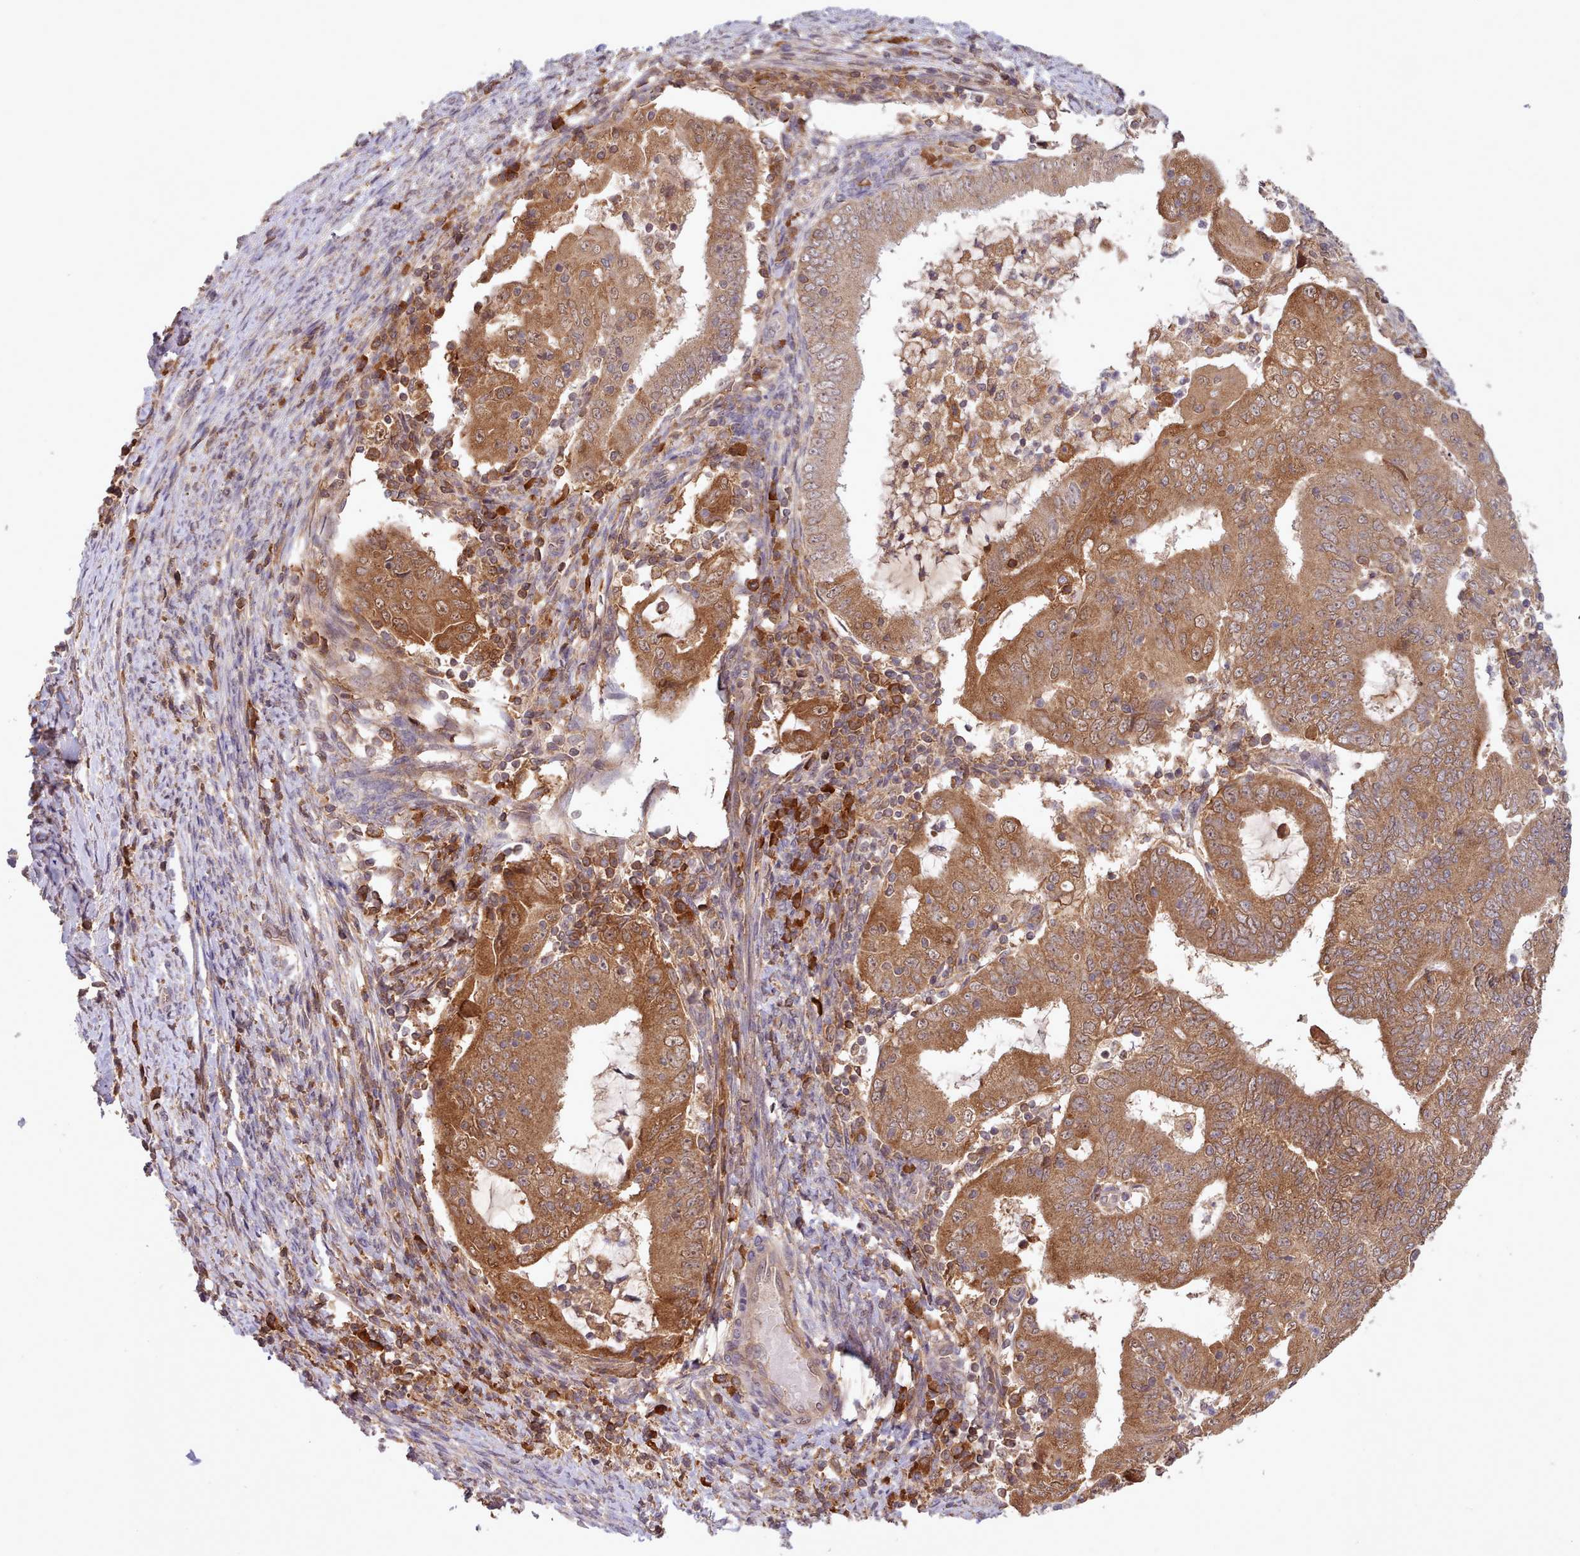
{"staining": {"intensity": "moderate", "quantity": ">75%", "location": "cytoplasmic/membranous"}, "tissue": "endometrial cancer", "cell_type": "Tumor cells", "image_type": "cancer", "snomed": [{"axis": "morphology", "description": "Adenocarcinoma, NOS"}, {"axis": "topography", "description": "Endometrium"}], "caption": "The histopathology image exhibits a brown stain indicating the presence of a protein in the cytoplasmic/membranous of tumor cells in endometrial cancer. Using DAB (brown) and hematoxylin (blue) stains, captured at high magnification using brightfield microscopy.", "gene": "PIP4P1", "patient": {"sex": "female", "age": 70}}